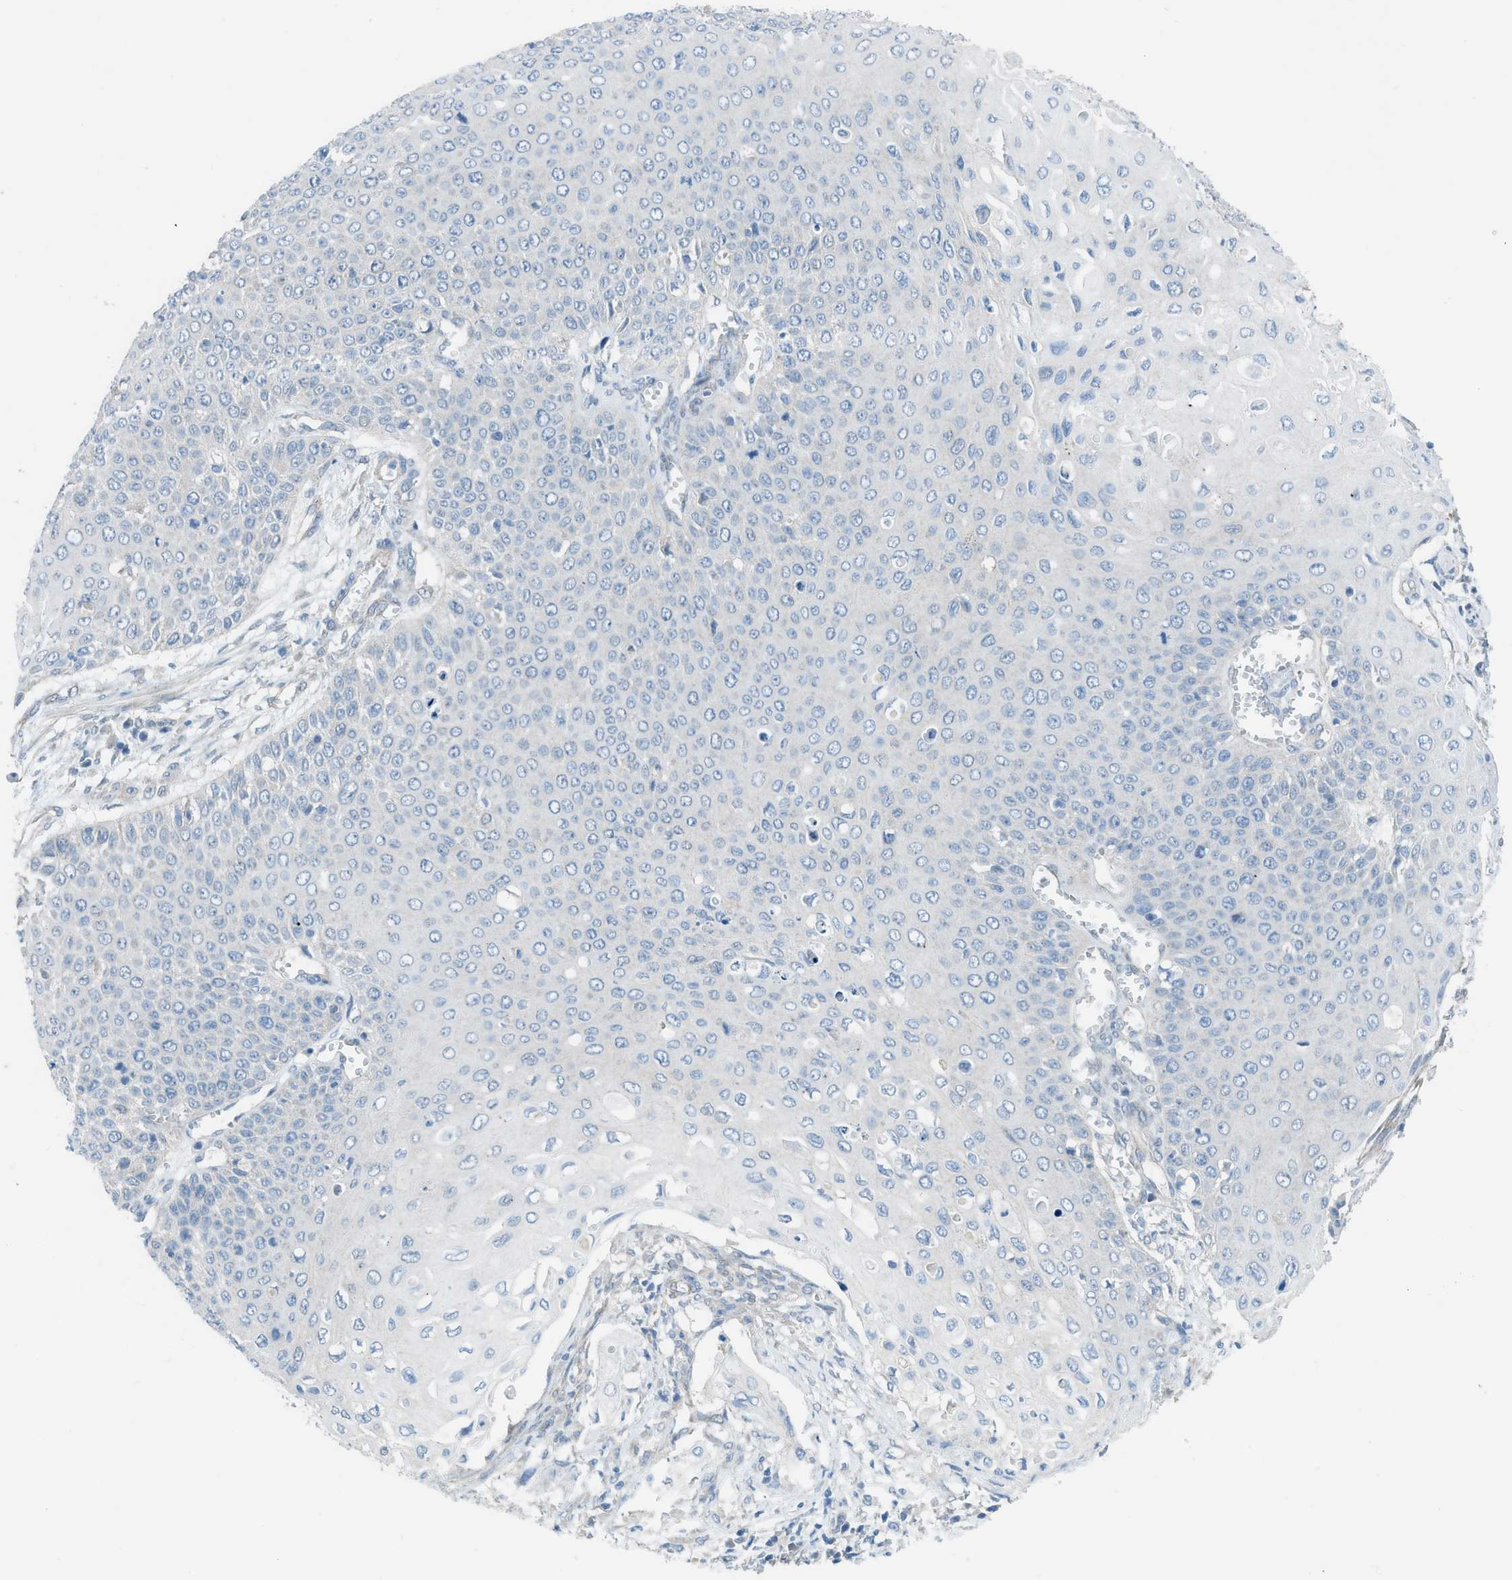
{"staining": {"intensity": "negative", "quantity": "none", "location": "none"}, "tissue": "cervical cancer", "cell_type": "Tumor cells", "image_type": "cancer", "snomed": [{"axis": "morphology", "description": "Squamous cell carcinoma, NOS"}, {"axis": "topography", "description": "Cervix"}], "caption": "Immunohistochemistry (IHC) micrograph of cervical cancer stained for a protein (brown), which demonstrates no positivity in tumor cells.", "gene": "PRKN", "patient": {"sex": "female", "age": 39}}